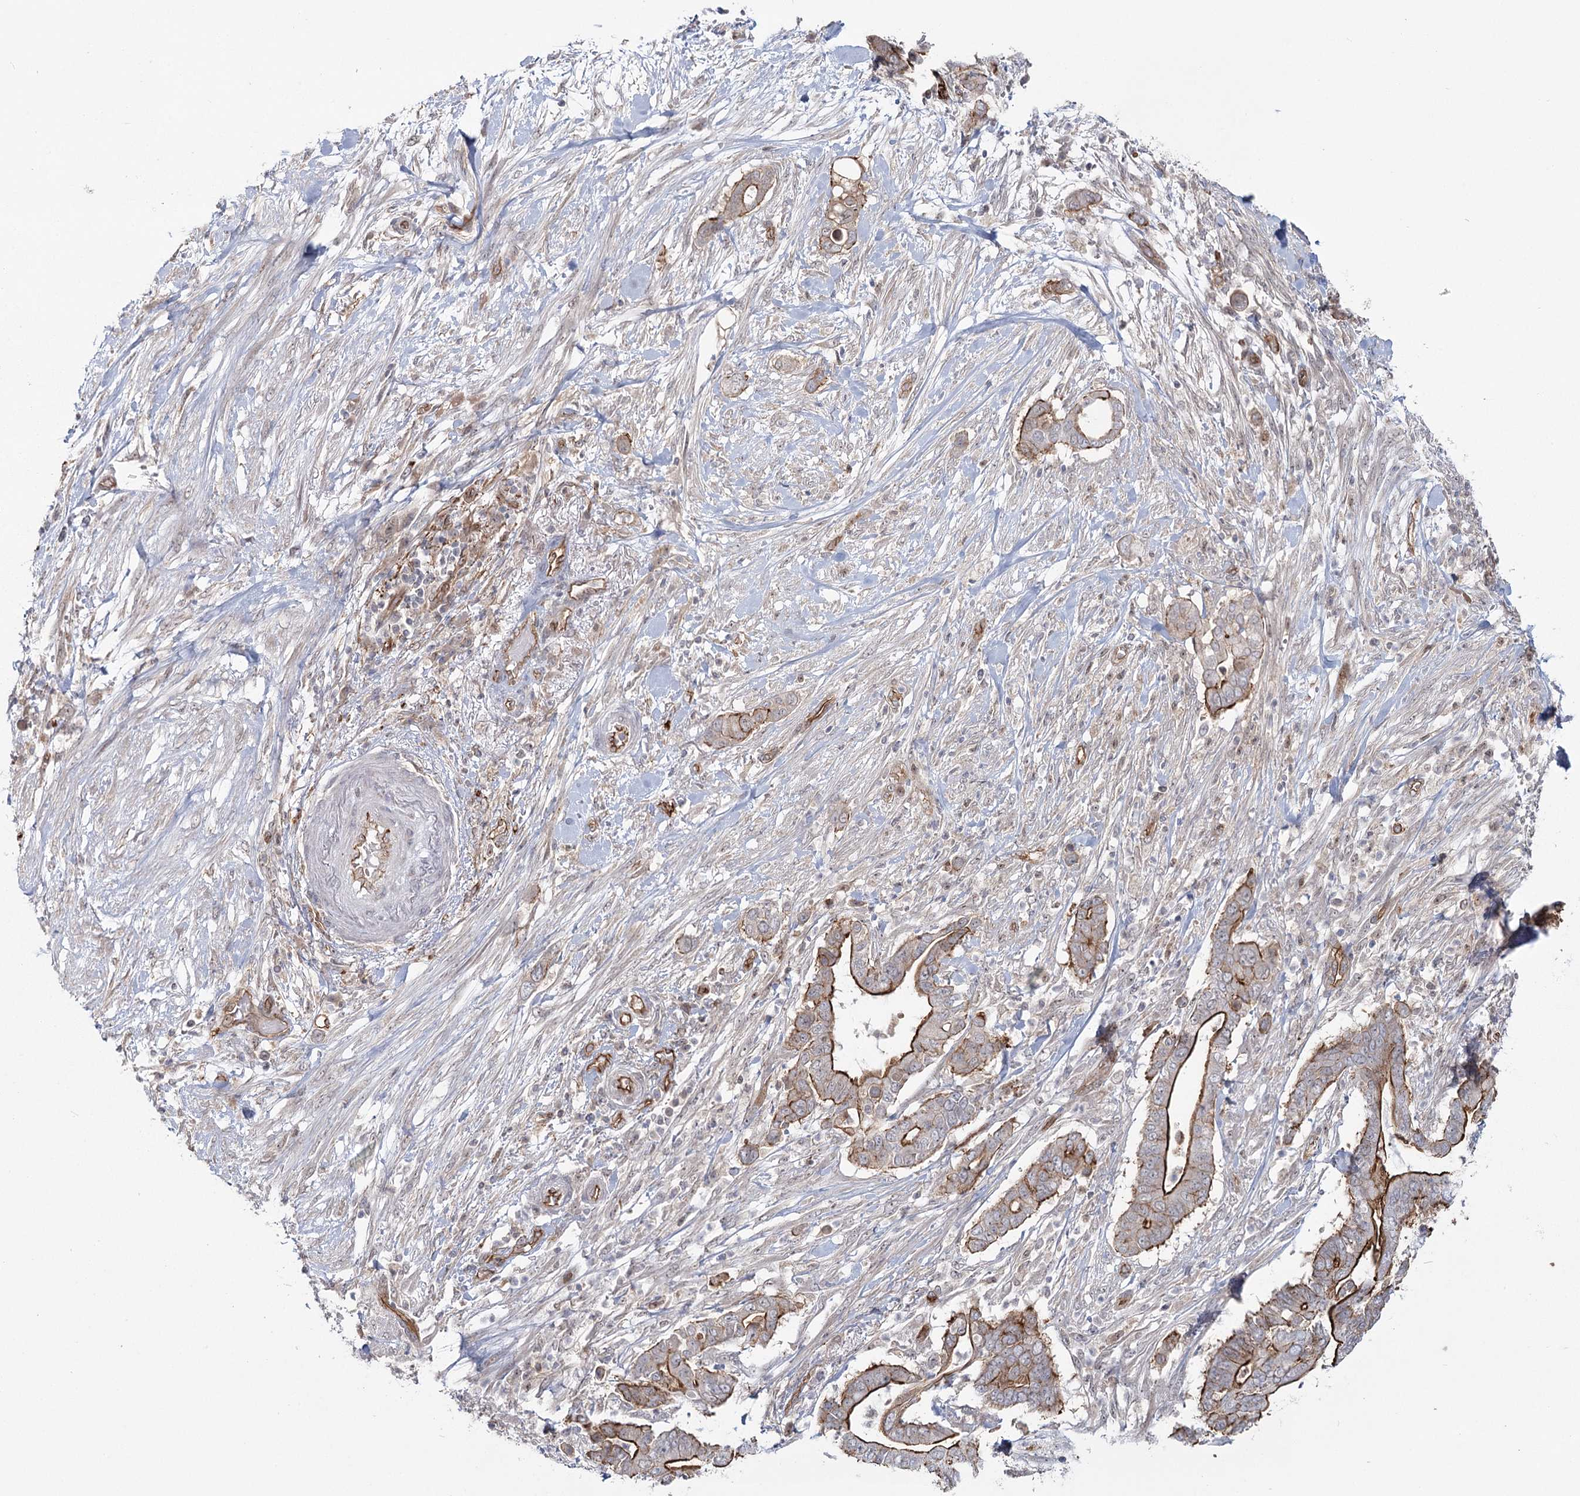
{"staining": {"intensity": "strong", "quantity": "25%-75%", "location": "cytoplasmic/membranous"}, "tissue": "pancreatic cancer", "cell_type": "Tumor cells", "image_type": "cancer", "snomed": [{"axis": "morphology", "description": "Adenocarcinoma, NOS"}, {"axis": "topography", "description": "Pancreas"}], "caption": "An image showing strong cytoplasmic/membranous staining in about 25%-75% of tumor cells in pancreatic cancer, as visualized by brown immunohistochemical staining.", "gene": "RPP14", "patient": {"sex": "male", "age": 68}}